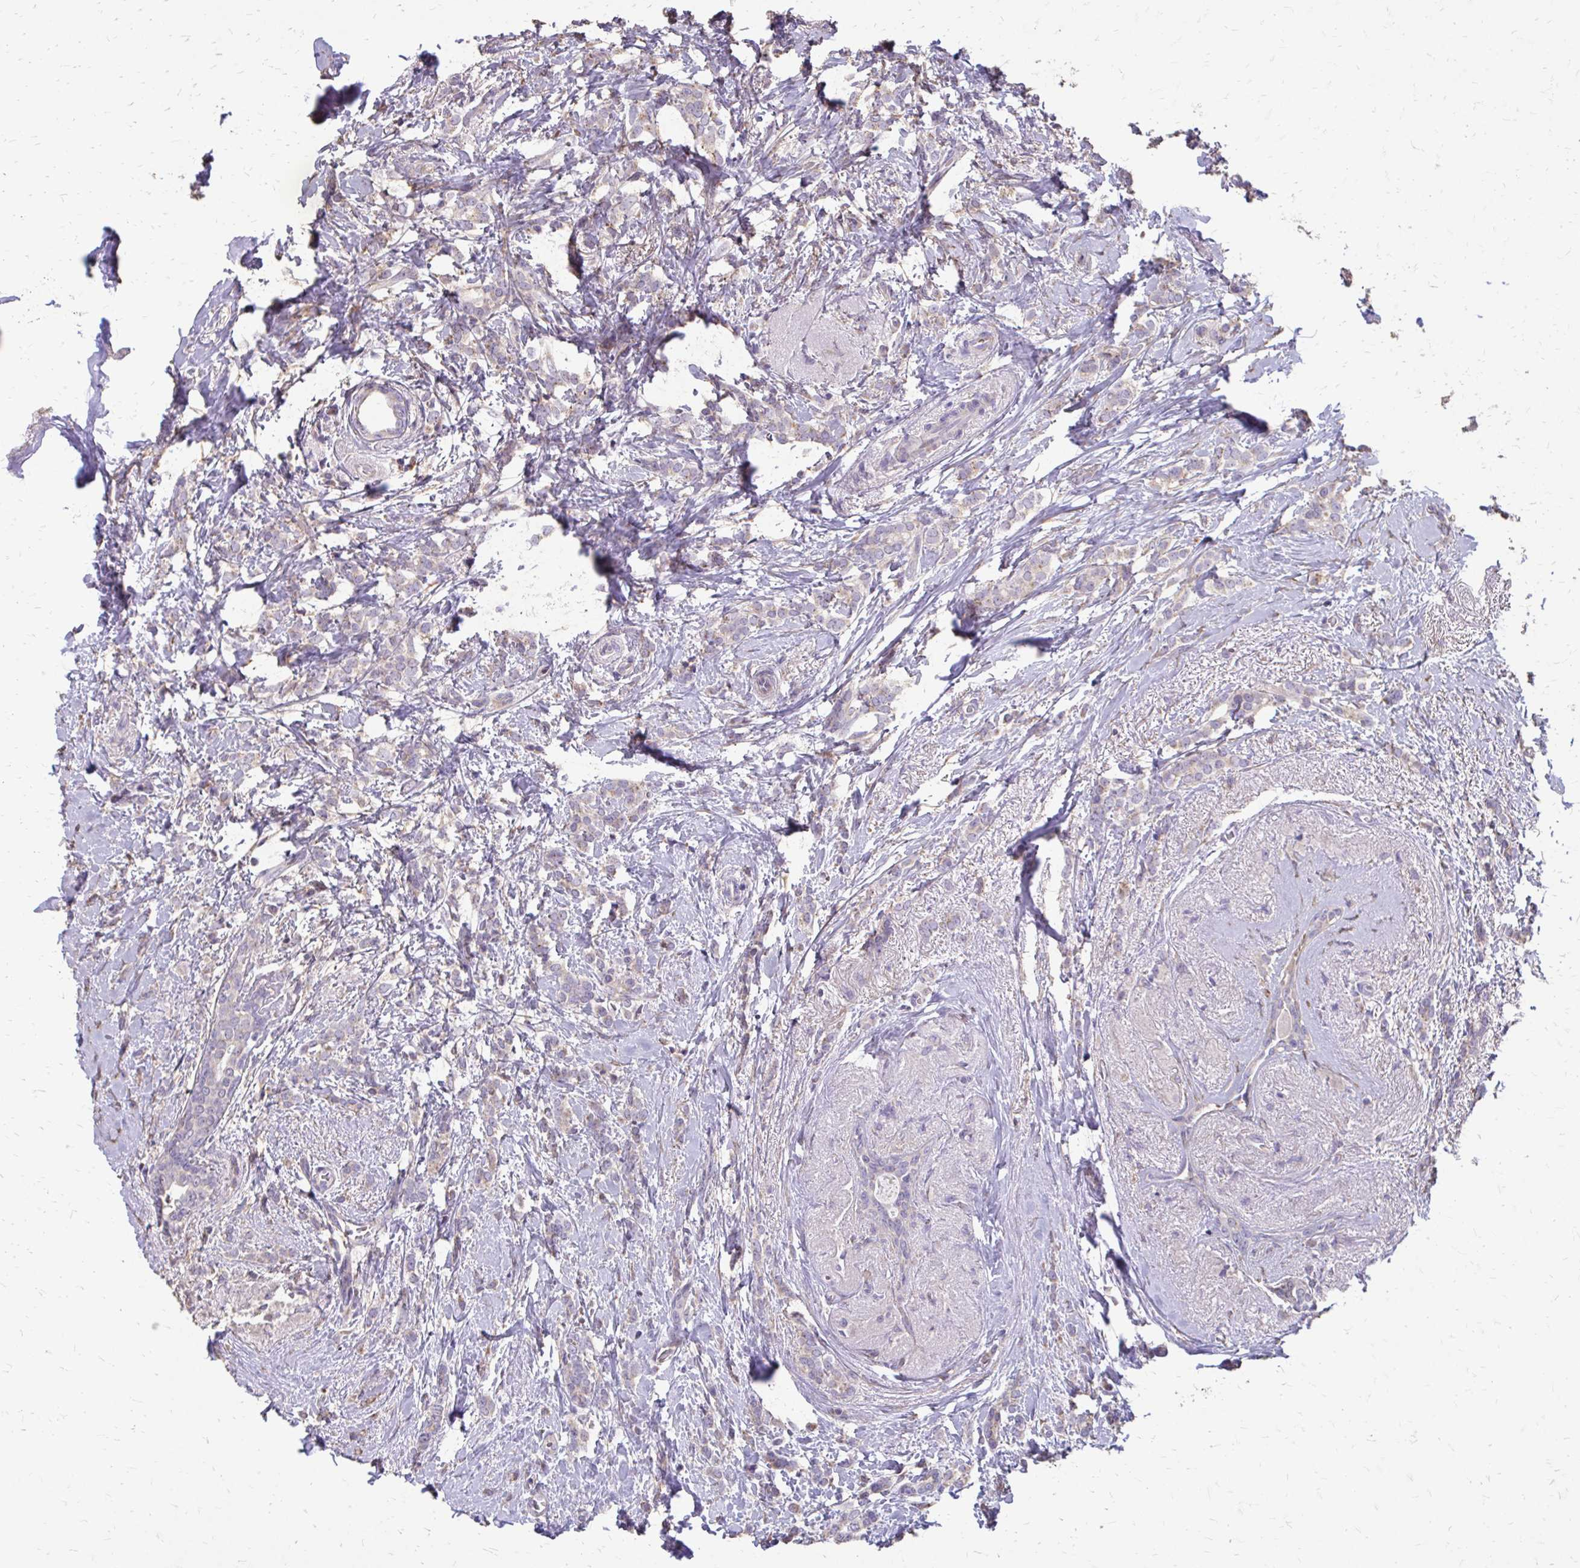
{"staining": {"intensity": "negative", "quantity": "none", "location": "none"}, "tissue": "breast cancer", "cell_type": "Tumor cells", "image_type": "cancer", "snomed": [{"axis": "morphology", "description": "Normal tissue, NOS"}, {"axis": "morphology", "description": "Duct carcinoma"}, {"axis": "topography", "description": "Breast"}], "caption": "Immunohistochemistry (IHC) of human intraductal carcinoma (breast) reveals no positivity in tumor cells.", "gene": "MYORG", "patient": {"sex": "female", "age": 77}}